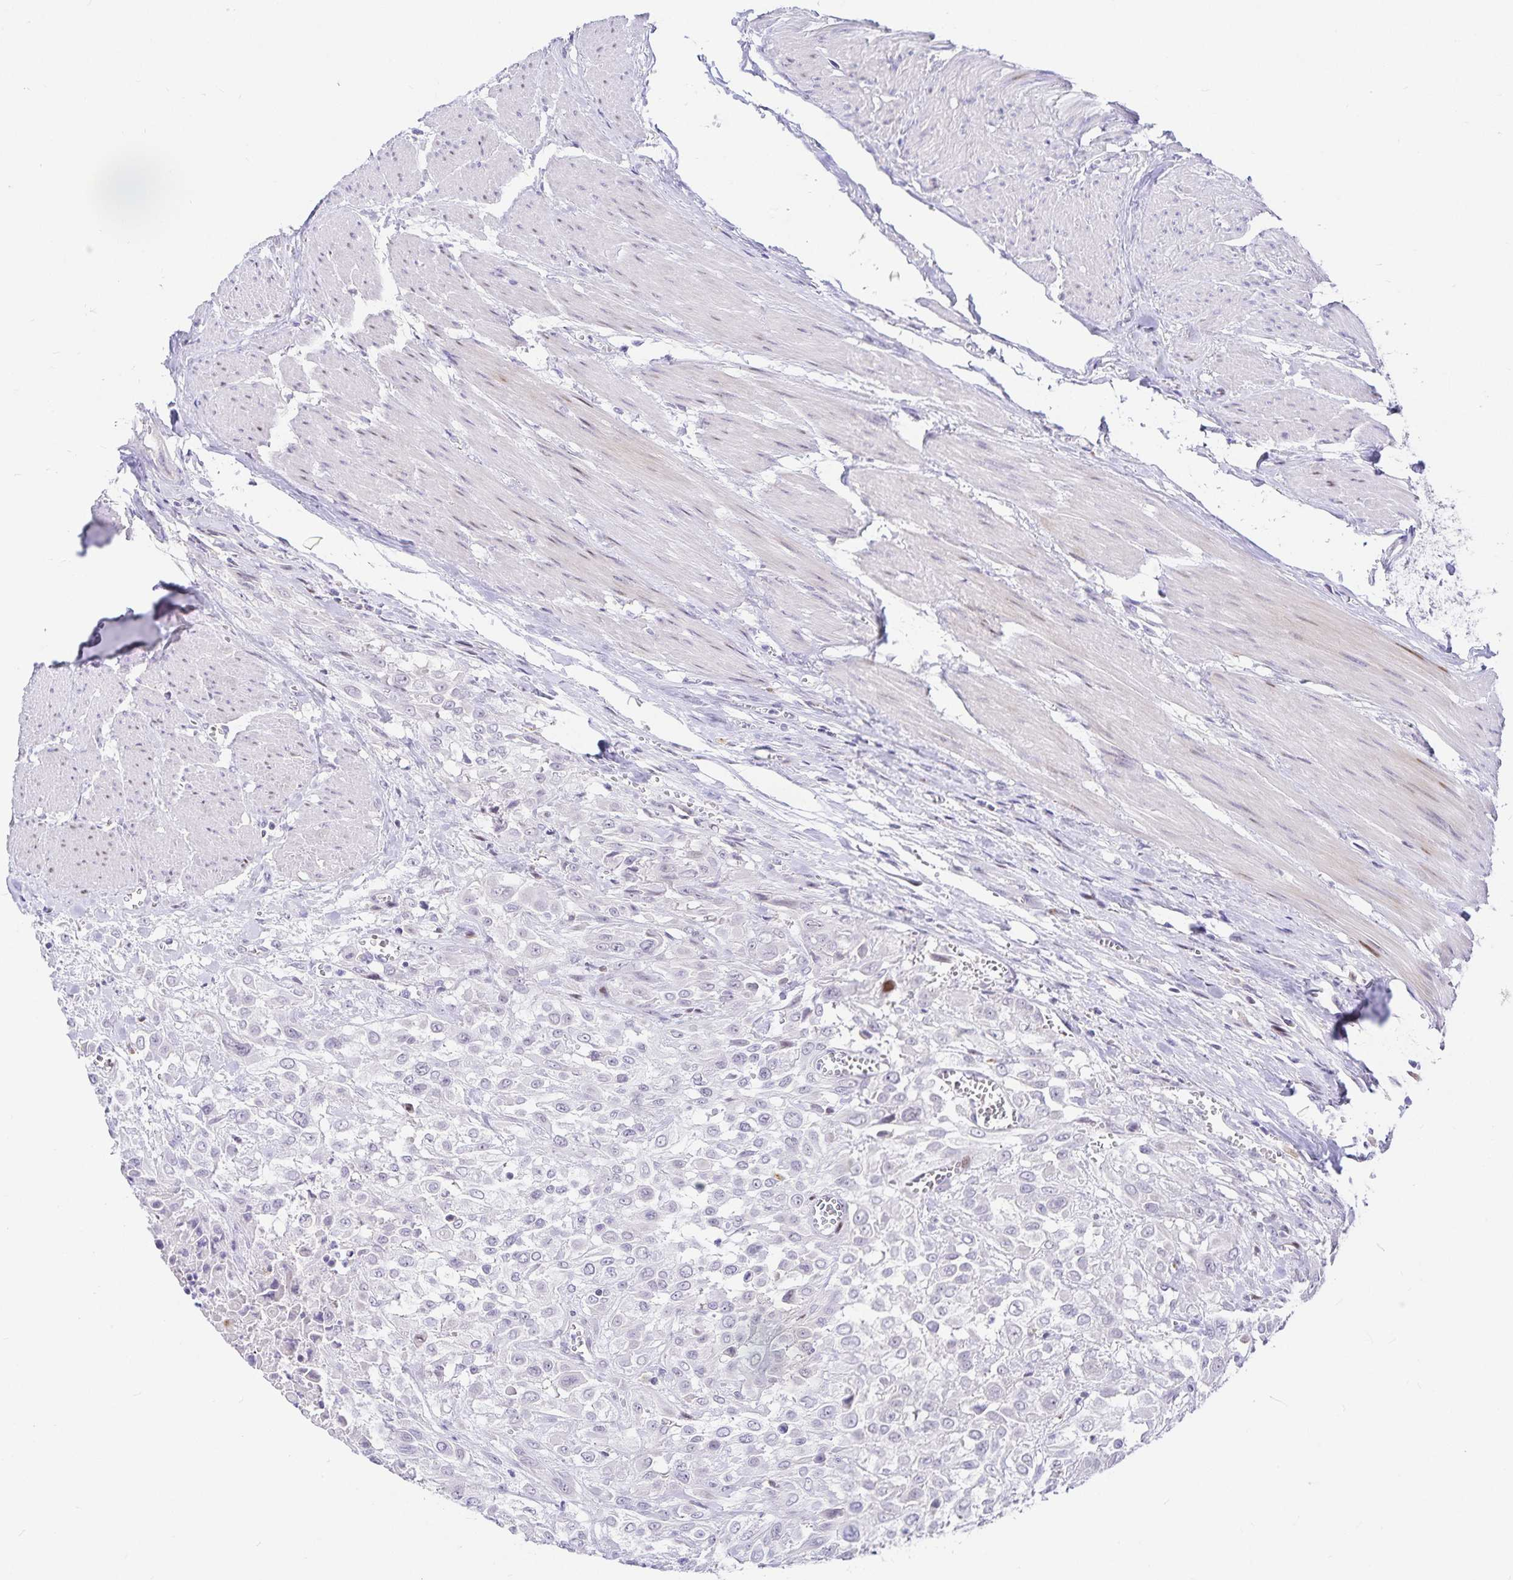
{"staining": {"intensity": "negative", "quantity": "none", "location": "none"}, "tissue": "urothelial cancer", "cell_type": "Tumor cells", "image_type": "cancer", "snomed": [{"axis": "morphology", "description": "Urothelial carcinoma, High grade"}, {"axis": "topography", "description": "Urinary bladder"}], "caption": "Tumor cells are negative for protein expression in human urothelial carcinoma (high-grade).", "gene": "KBTBD13", "patient": {"sex": "male", "age": 57}}